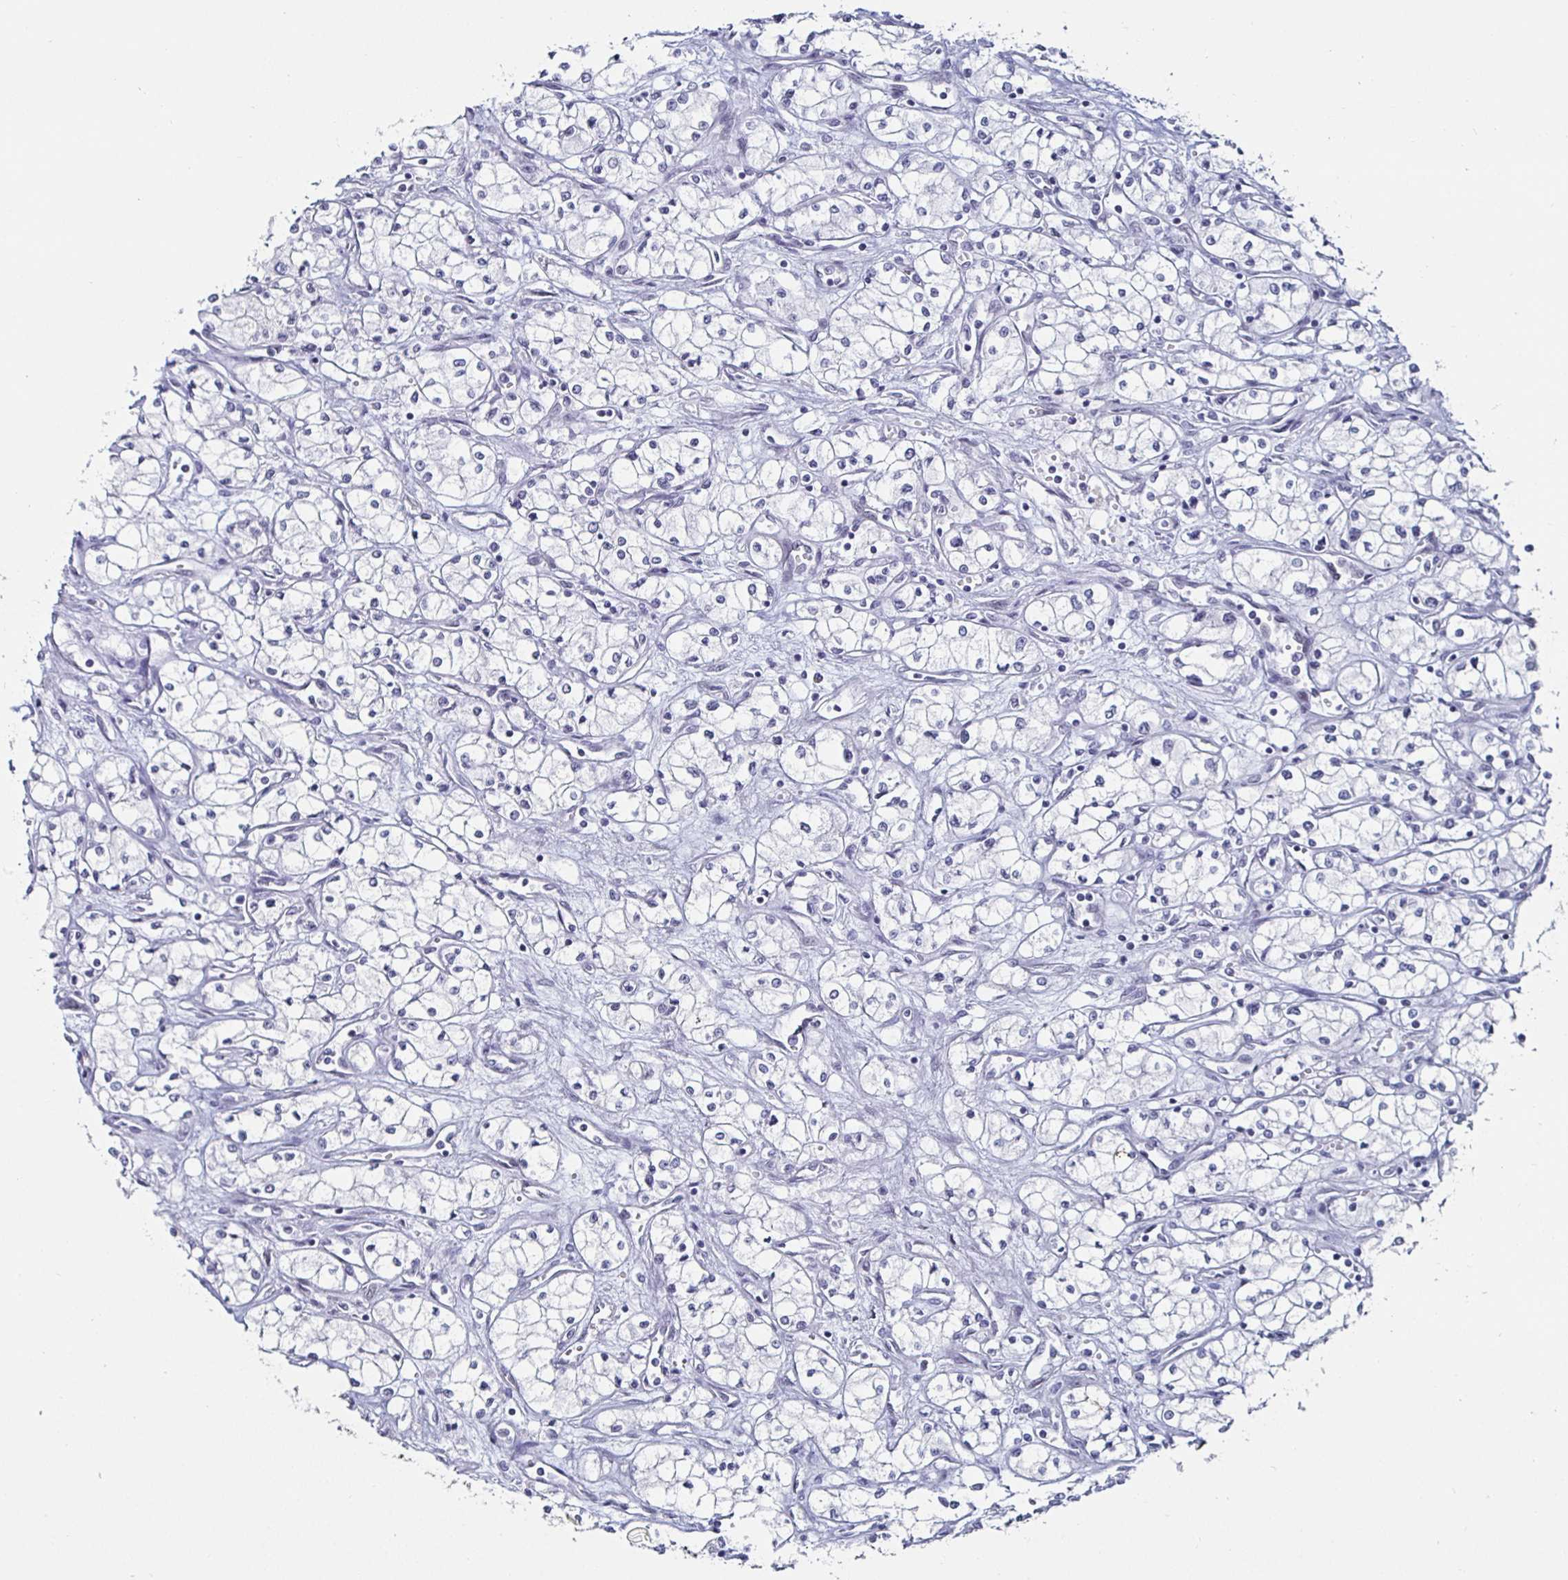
{"staining": {"intensity": "negative", "quantity": "none", "location": "none"}, "tissue": "renal cancer", "cell_type": "Tumor cells", "image_type": "cancer", "snomed": [{"axis": "morphology", "description": "Normal tissue, NOS"}, {"axis": "morphology", "description": "Adenocarcinoma, NOS"}, {"axis": "topography", "description": "Kidney"}], "caption": "Tumor cells are negative for protein expression in human renal cancer (adenocarcinoma).", "gene": "KRT4", "patient": {"sex": "male", "age": 59}}